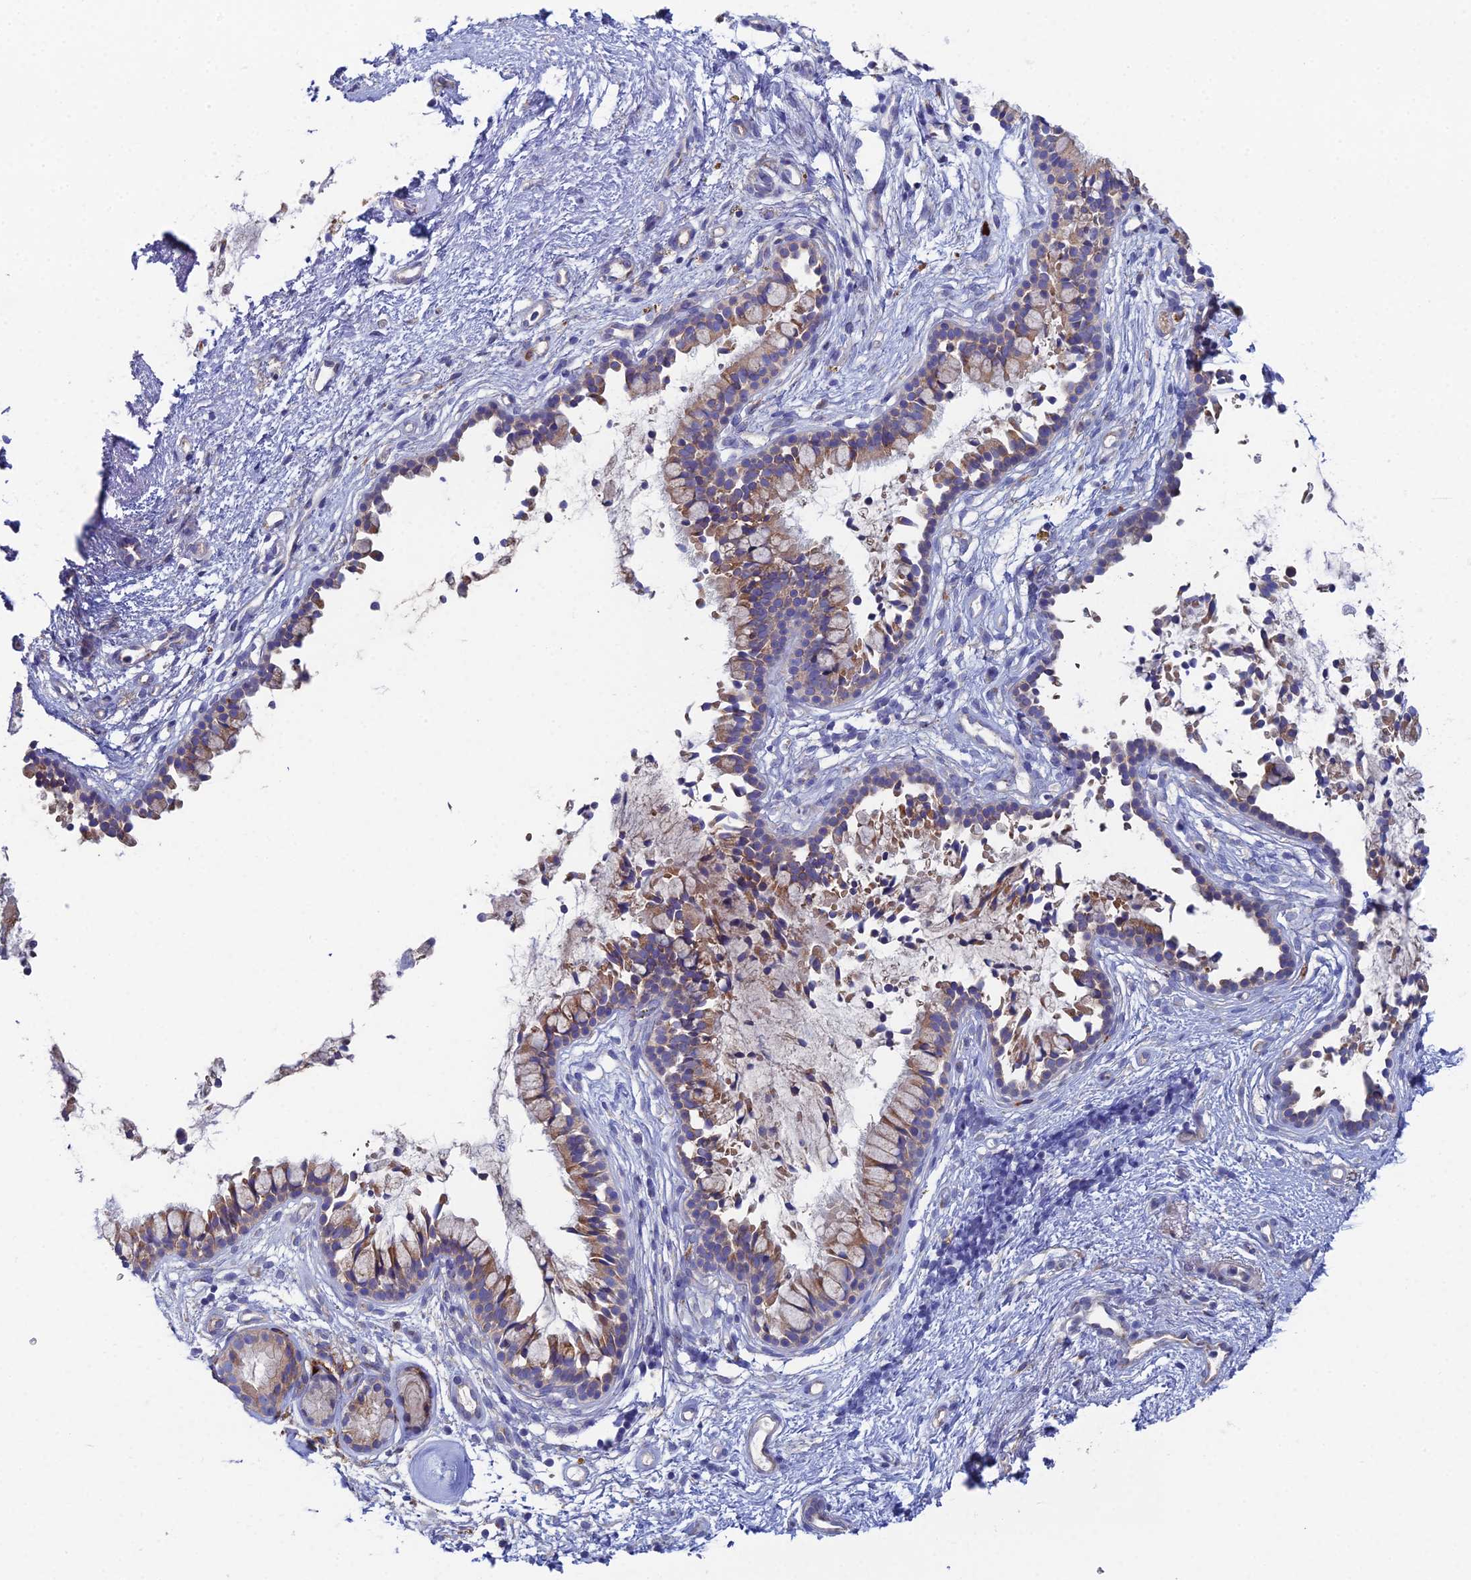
{"staining": {"intensity": "moderate", "quantity": "<25%", "location": "cytoplasmic/membranous"}, "tissue": "nasopharynx", "cell_type": "Respiratory epithelial cells", "image_type": "normal", "snomed": [{"axis": "morphology", "description": "Normal tissue, NOS"}, {"axis": "topography", "description": "Nasopharynx"}], "caption": "Moderate cytoplasmic/membranous protein expression is appreciated in approximately <25% of respiratory epithelial cells in nasopharynx. (brown staining indicates protein expression, while blue staining denotes nuclei).", "gene": "CLCN3", "patient": {"sex": "male", "age": 82}}